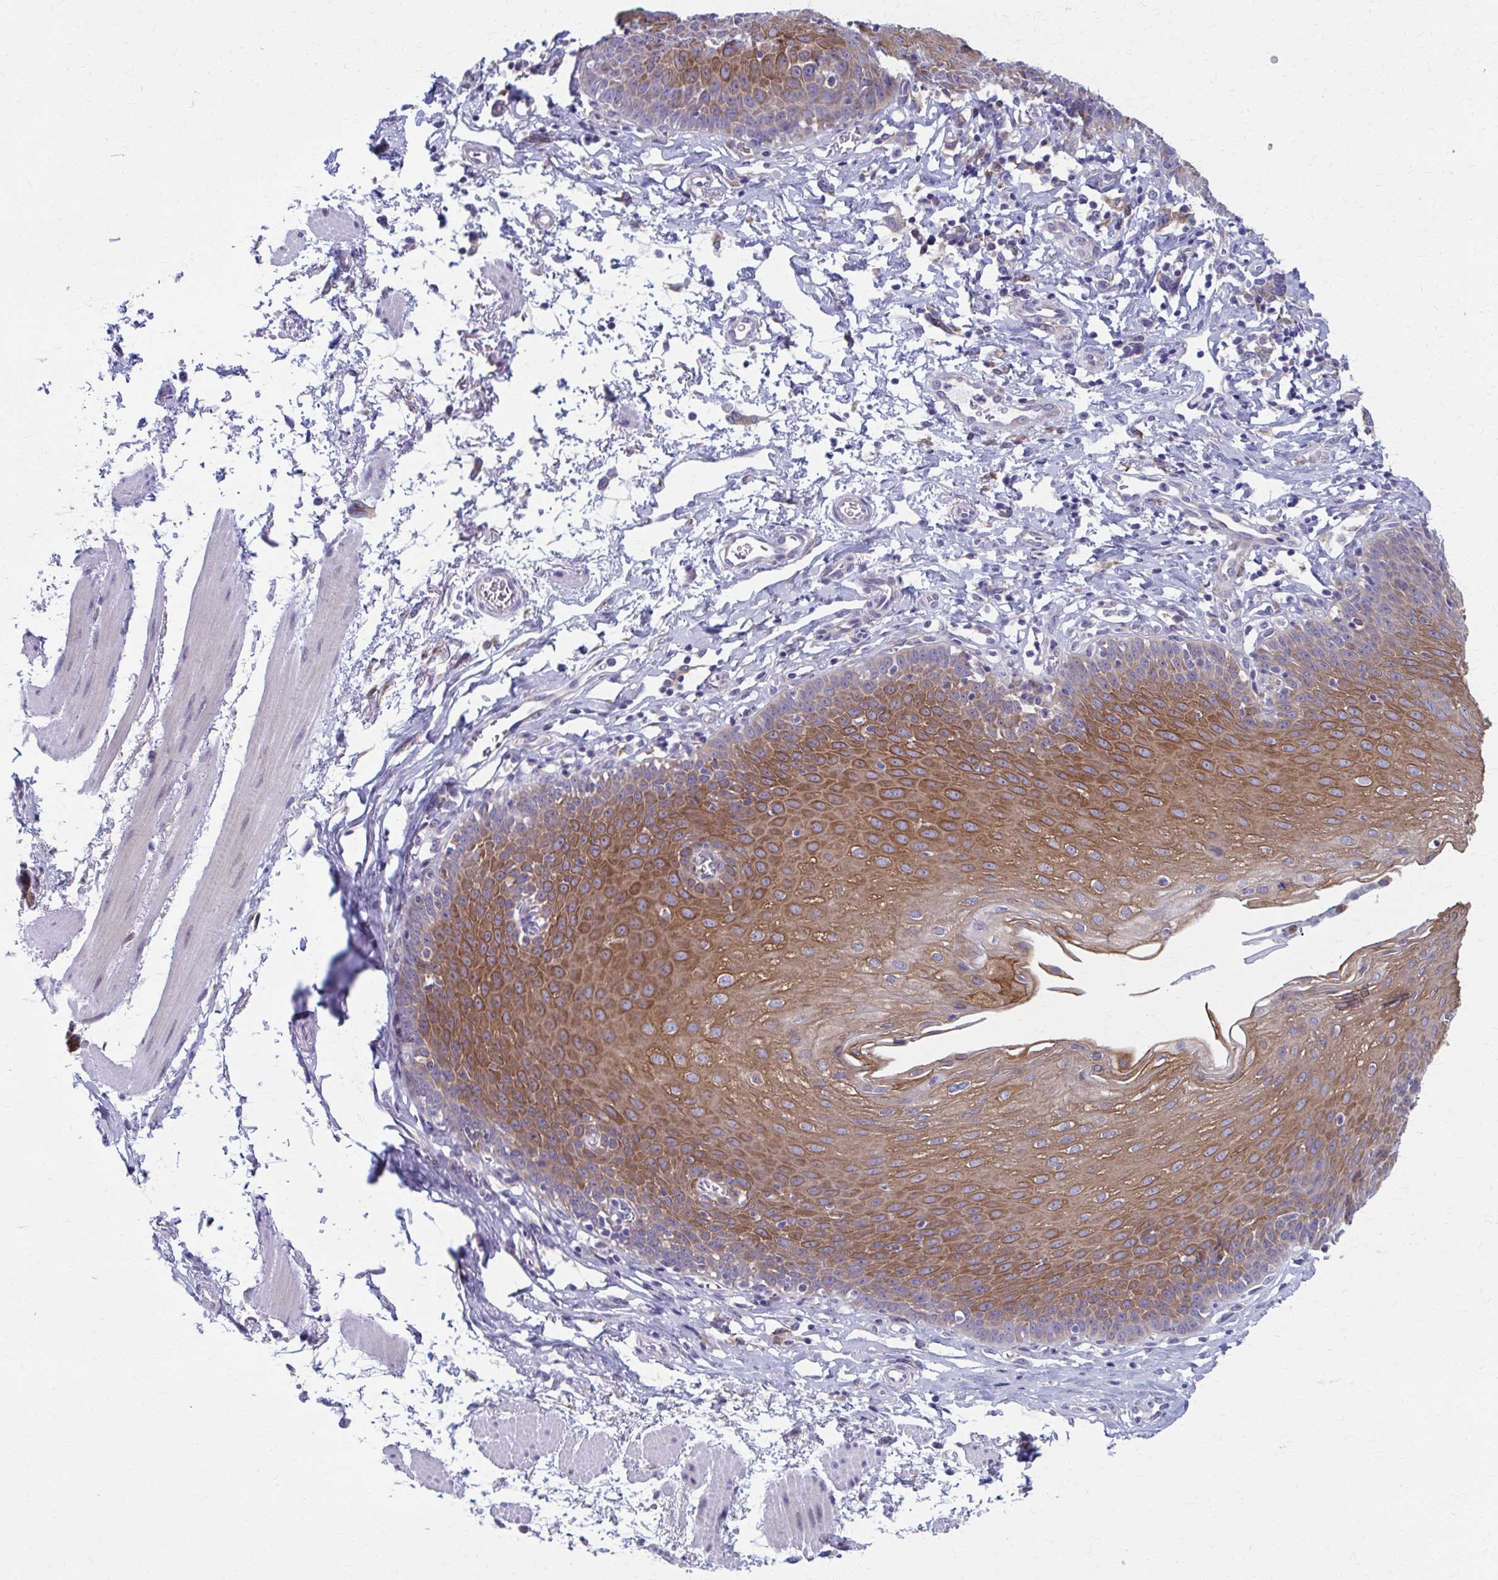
{"staining": {"intensity": "moderate", "quantity": "25%-75%", "location": "cytoplasmic/membranous"}, "tissue": "esophagus", "cell_type": "Squamous epithelial cells", "image_type": "normal", "snomed": [{"axis": "morphology", "description": "Normal tissue, NOS"}, {"axis": "topography", "description": "Esophagus"}], "caption": "Immunohistochemistry image of unremarkable esophagus stained for a protein (brown), which reveals medium levels of moderate cytoplasmic/membranous expression in about 25%-75% of squamous epithelial cells.", "gene": "SPATS2L", "patient": {"sex": "female", "age": 81}}